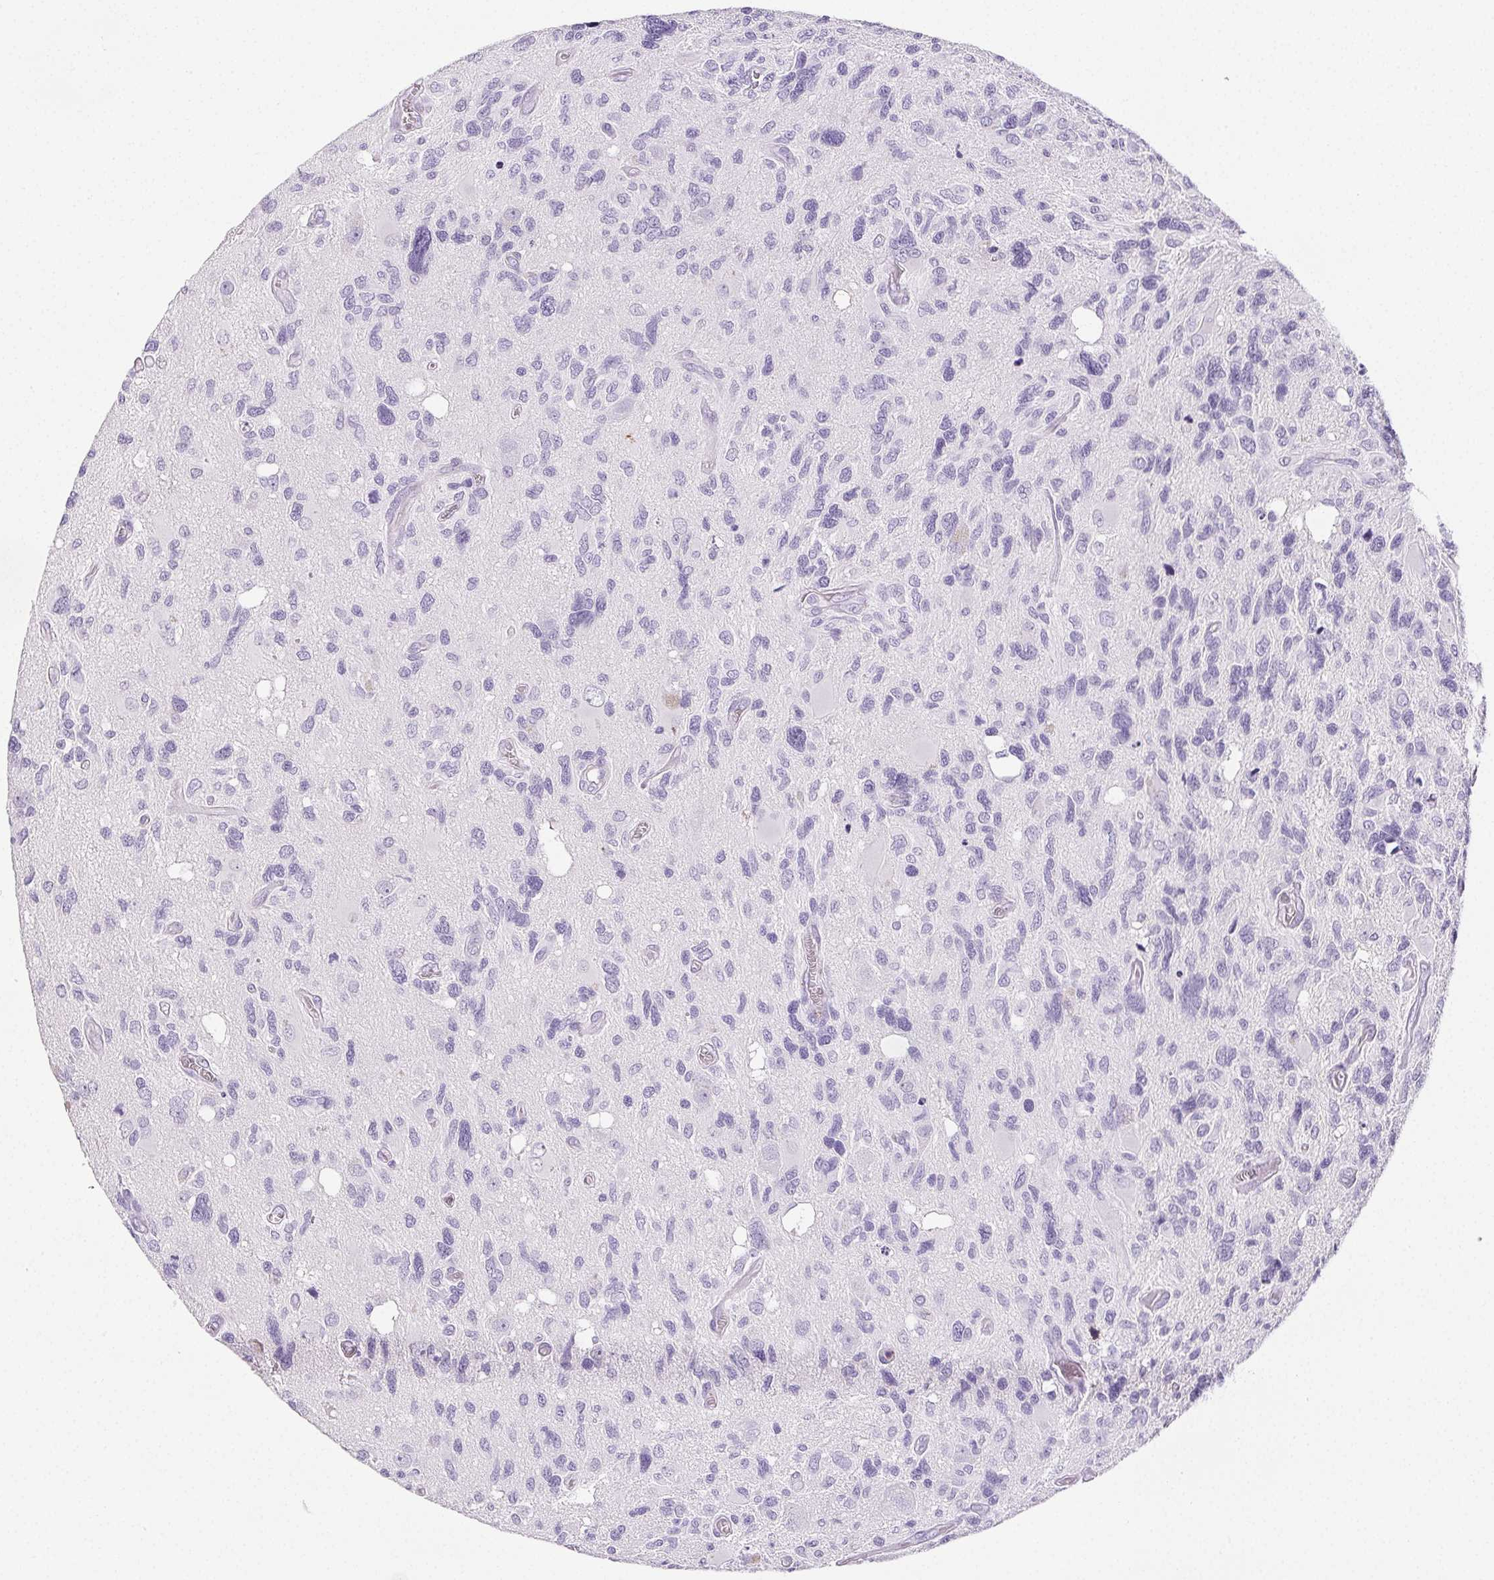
{"staining": {"intensity": "negative", "quantity": "none", "location": "none"}, "tissue": "glioma", "cell_type": "Tumor cells", "image_type": "cancer", "snomed": [{"axis": "morphology", "description": "Glioma, malignant, High grade"}, {"axis": "topography", "description": "Brain"}], "caption": "A photomicrograph of glioma stained for a protein reveals no brown staining in tumor cells.", "gene": "VTN", "patient": {"sex": "male", "age": 49}}